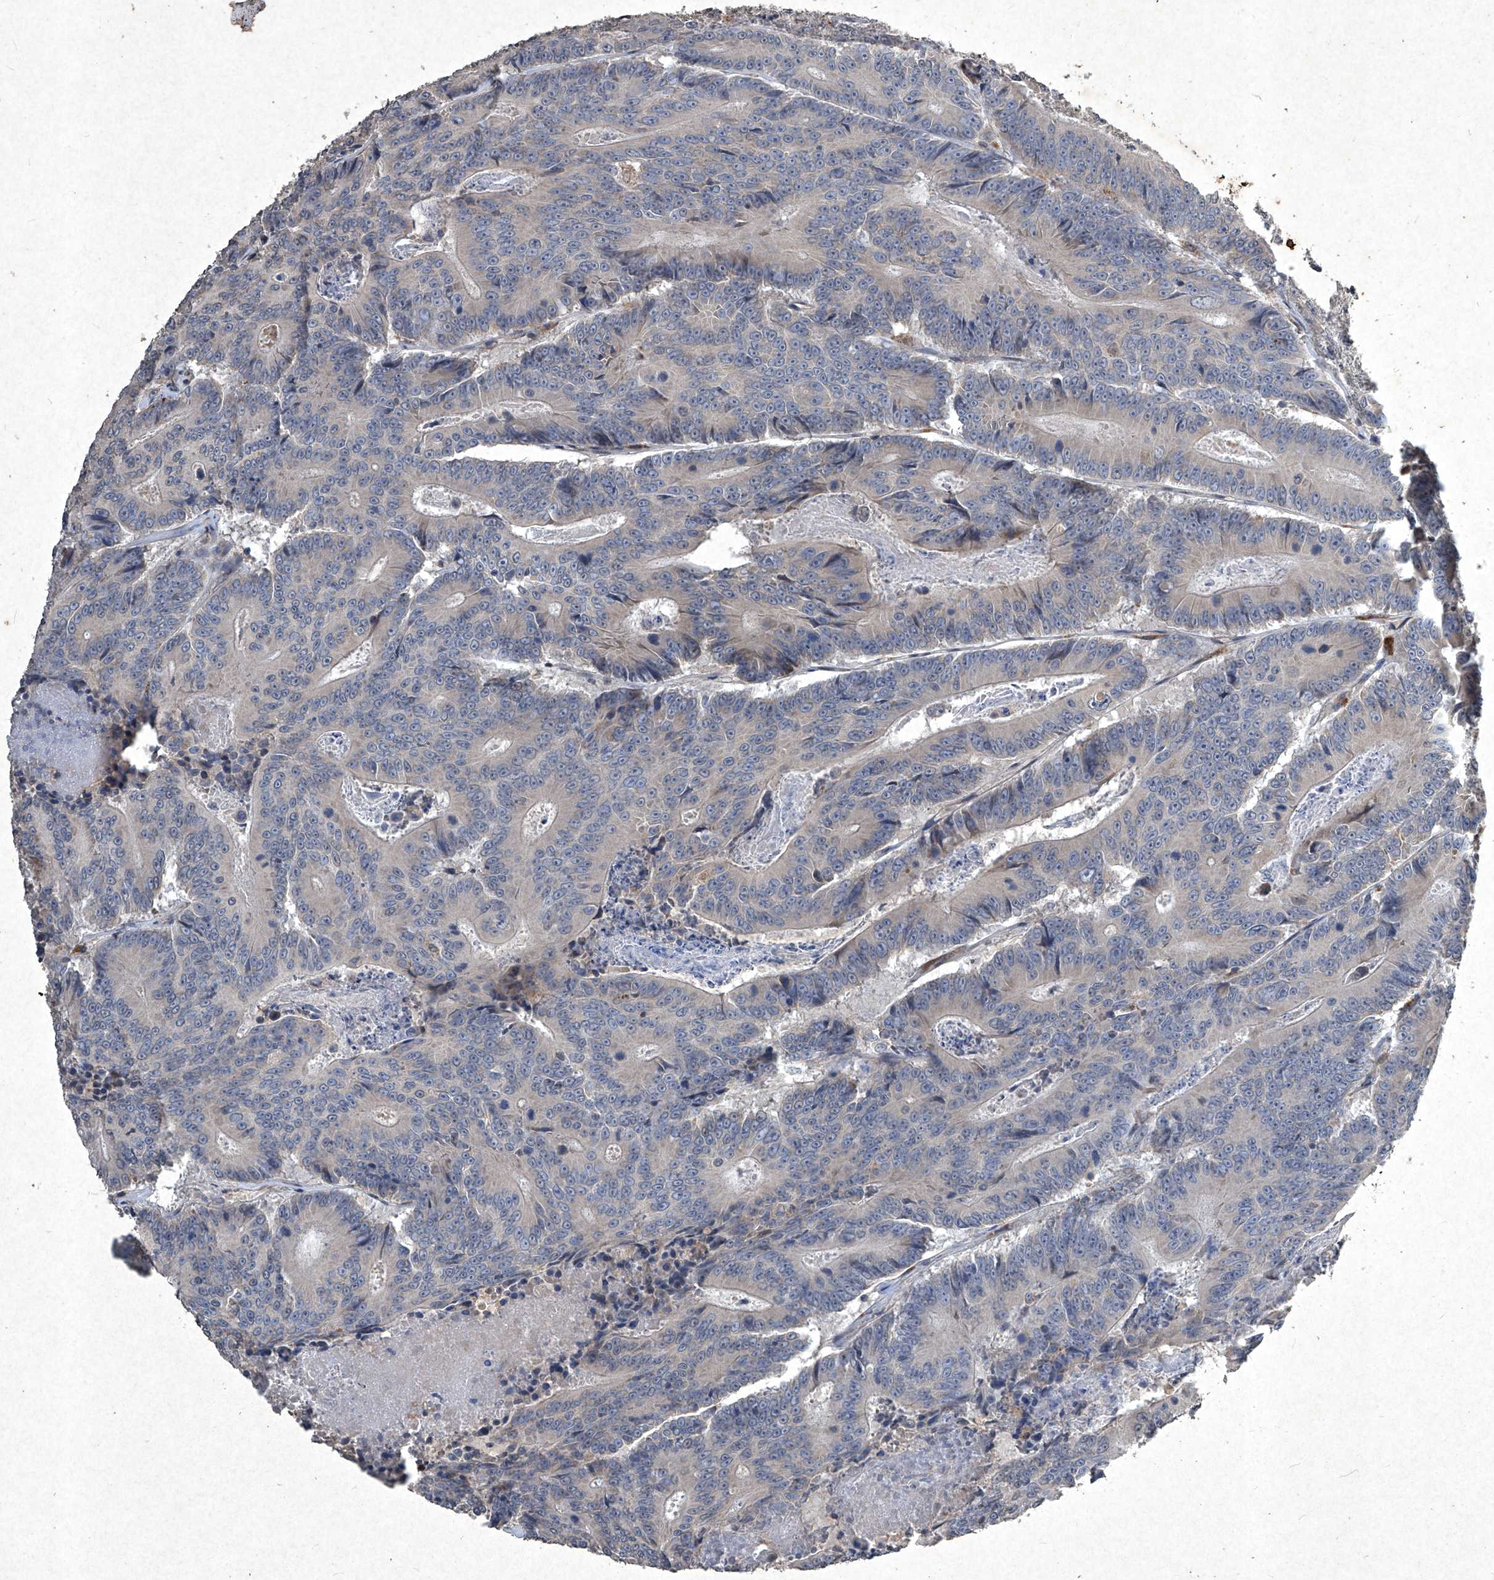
{"staining": {"intensity": "weak", "quantity": "<25%", "location": "cytoplasmic/membranous"}, "tissue": "colorectal cancer", "cell_type": "Tumor cells", "image_type": "cancer", "snomed": [{"axis": "morphology", "description": "Adenocarcinoma, NOS"}, {"axis": "topography", "description": "Colon"}], "caption": "Human colorectal cancer stained for a protein using IHC shows no positivity in tumor cells.", "gene": "MED16", "patient": {"sex": "male", "age": 83}}